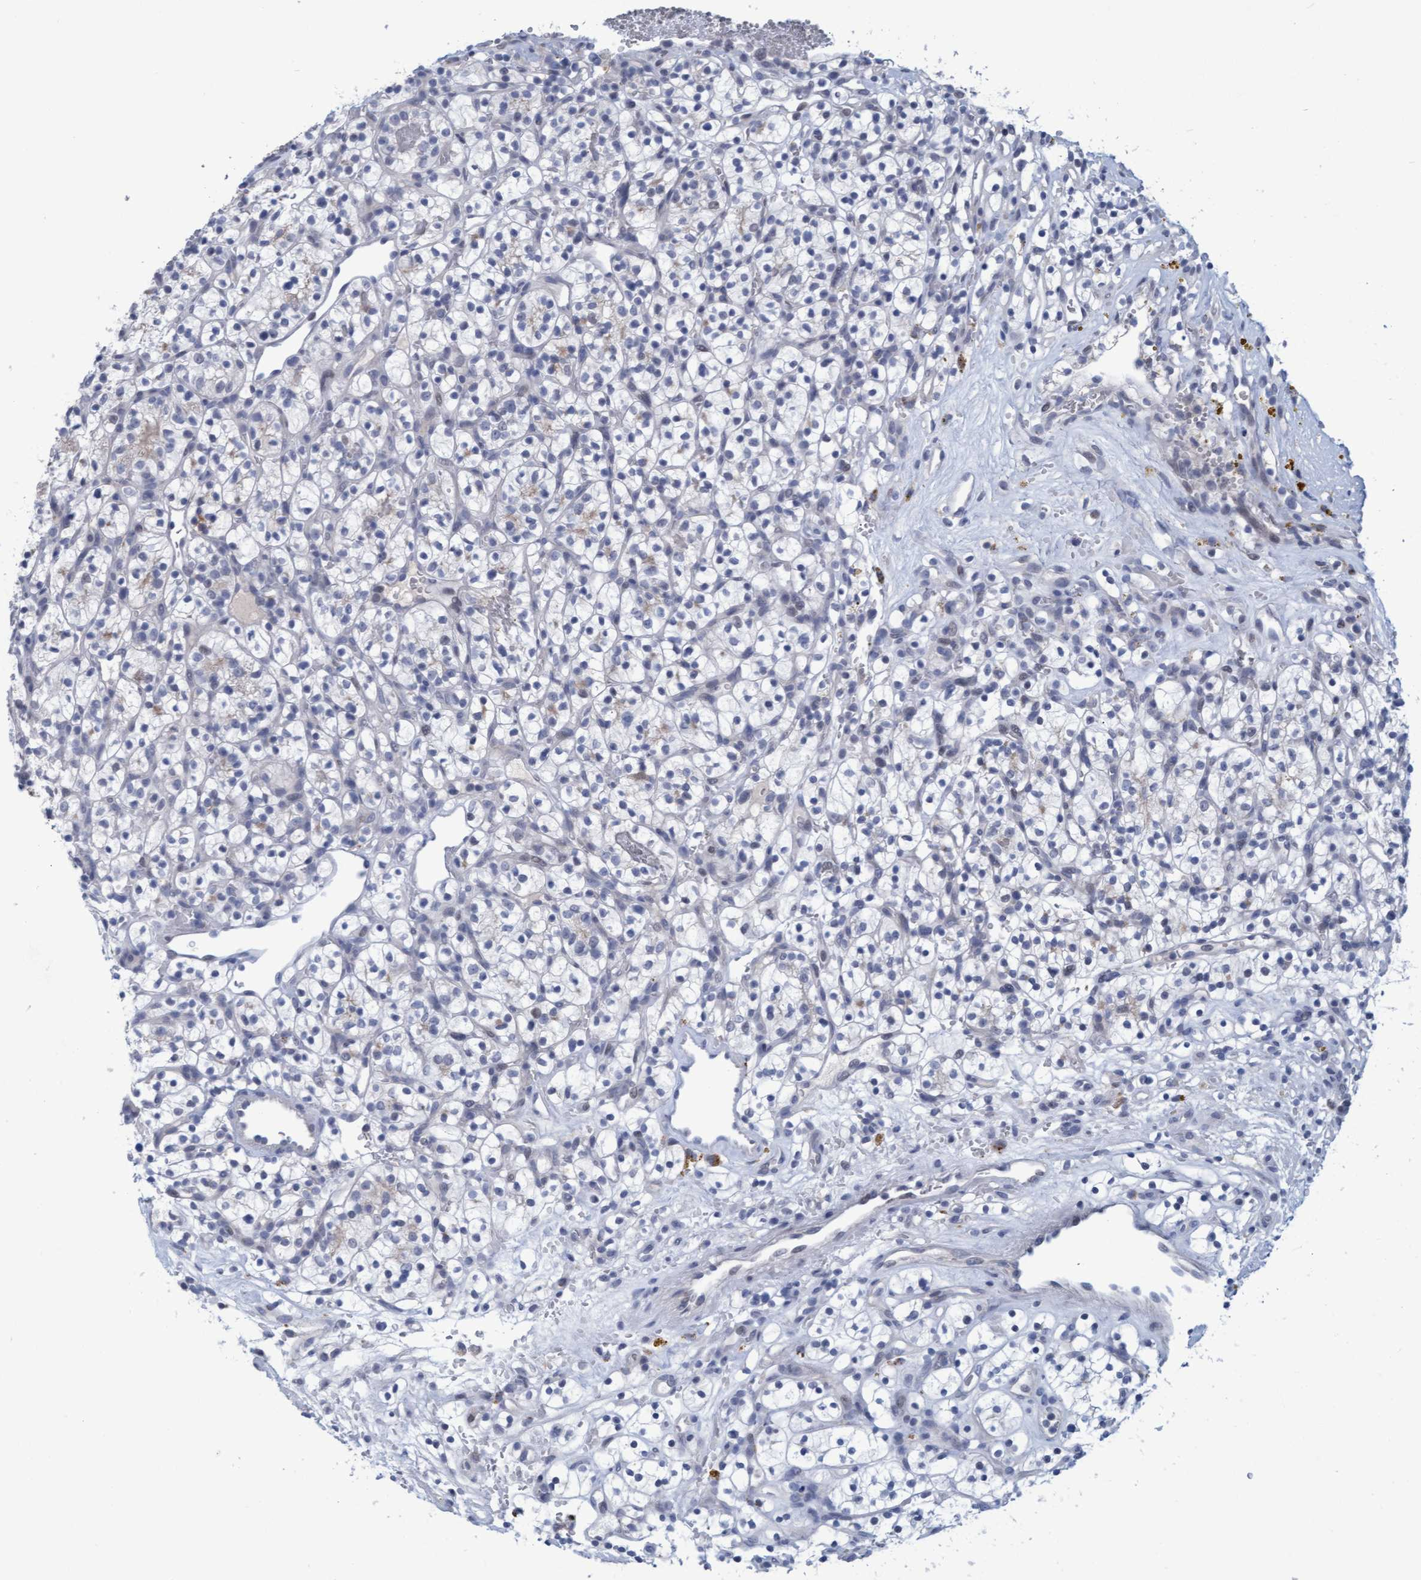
{"staining": {"intensity": "weak", "quantity": "<25%", "location": "cytoplasmic/membranous"}, "tissue": "renal cancer", "cell_type": "Tumor cells", "image_type": "cancer", "snomed": [{"axis": "morphology", "description": "Adenocarcinoma, NOS"}, {"axis": "topography", "description": "Kidney"}], "caption": "This is an immunohistochemistry (IHC) histopathology image of renal adenocarcinoma. There is no staining in tumor cells.", "gene": "PROCA1", "patient": {"sex": "female", "age": 57}}